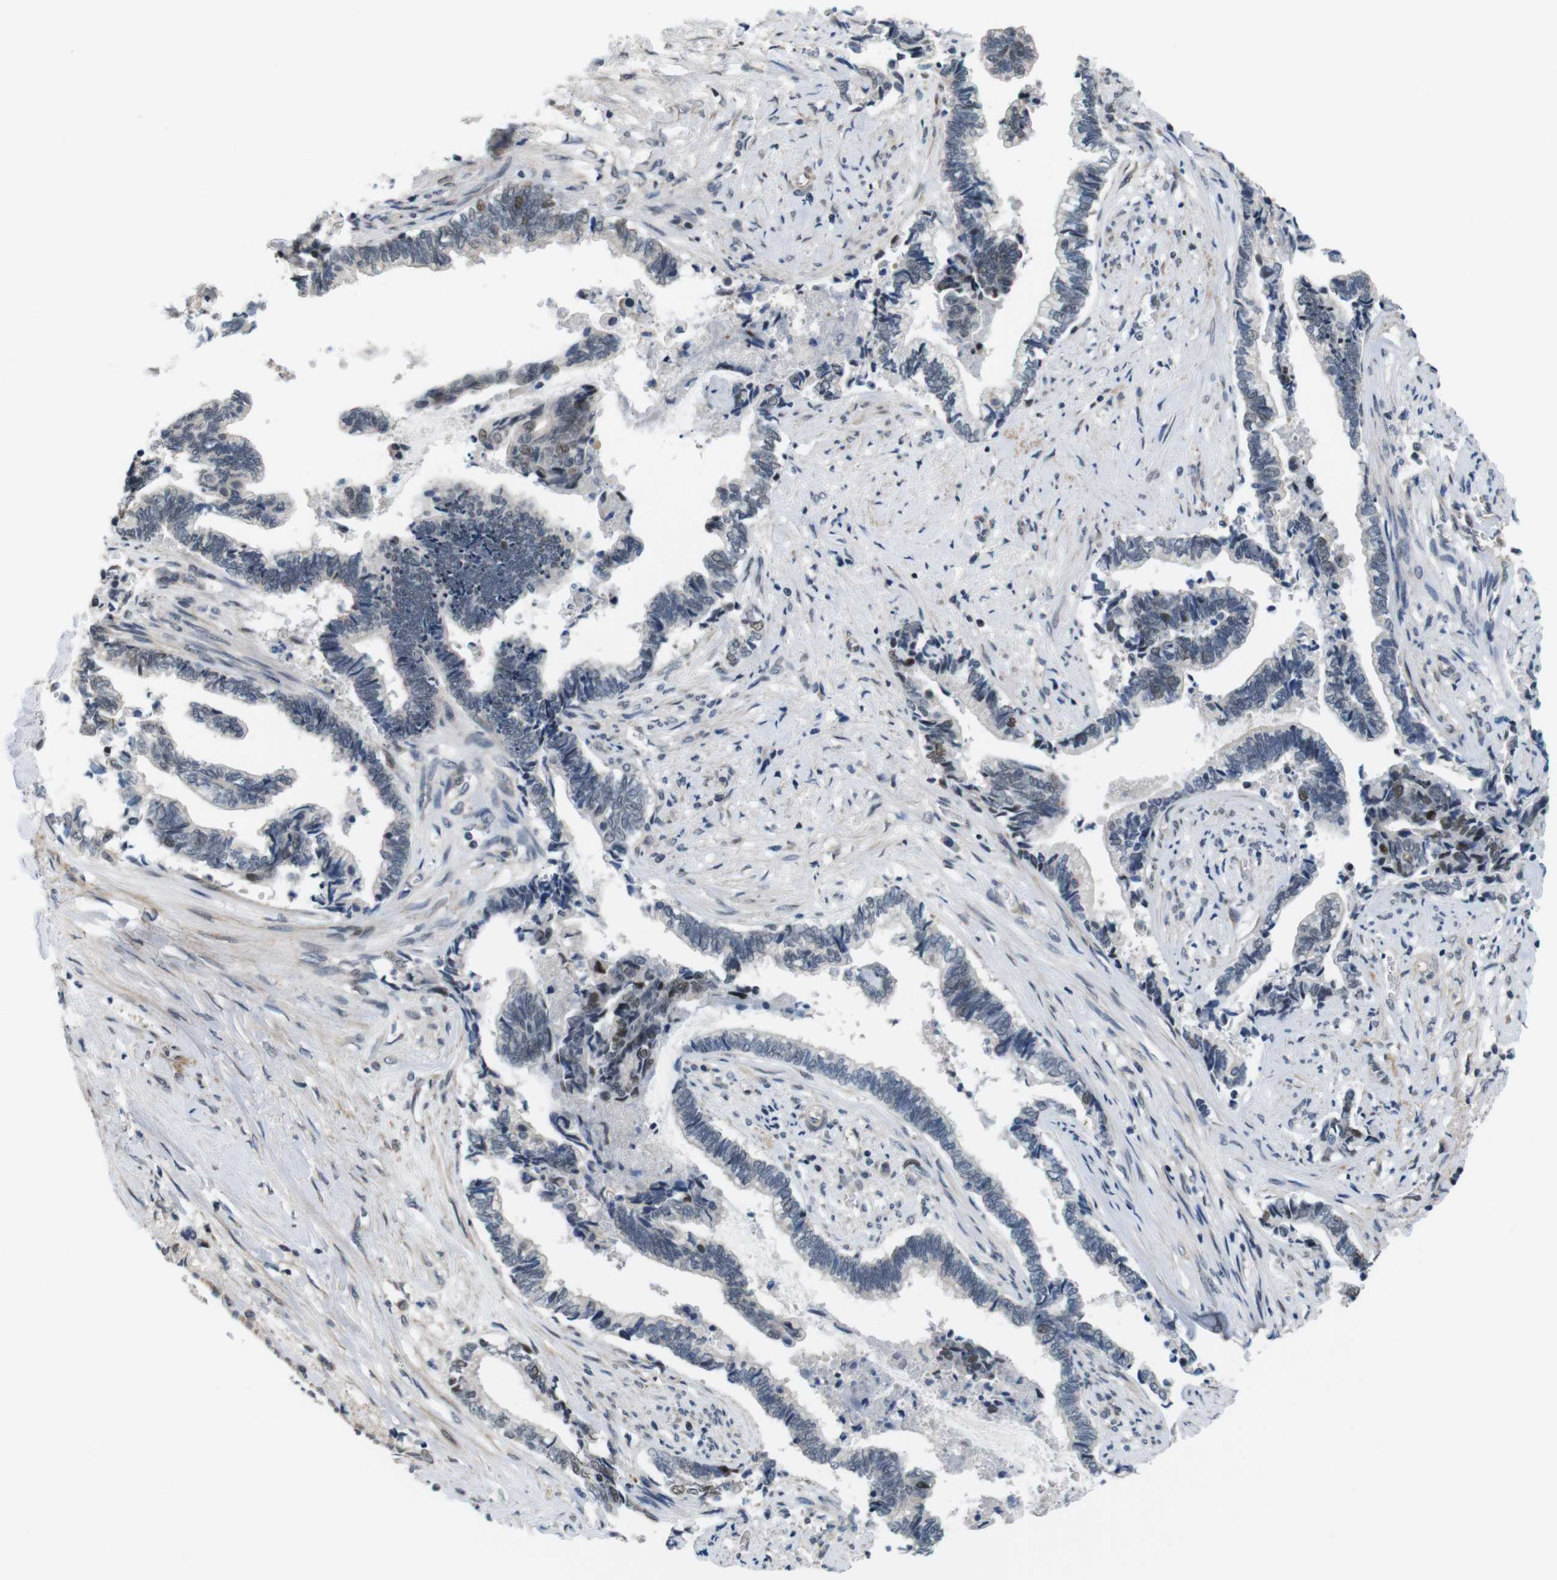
{"staining": {"intensity": "weak", "quantity": "<25%", "location": "nuclear"}, "tissue": "liver cancer", "cell_type": "Tumor cells", "image_type": "cancer", "snomed": [{"axis": "morphology", "description": "Cholangiocarcinoma"}, {"axis": "topography", "description": "Liver"}], "caption": "Immunohistochemistry histopathology image of neoplastic tissue: cholangiocarcinoma (liver) stained with DAB (3,3'-diaminobenzidine) displays no significant protein positivity in tumor cells.", "gene": "SMCO2", "patient": {"sex": "male", "age": 57}}